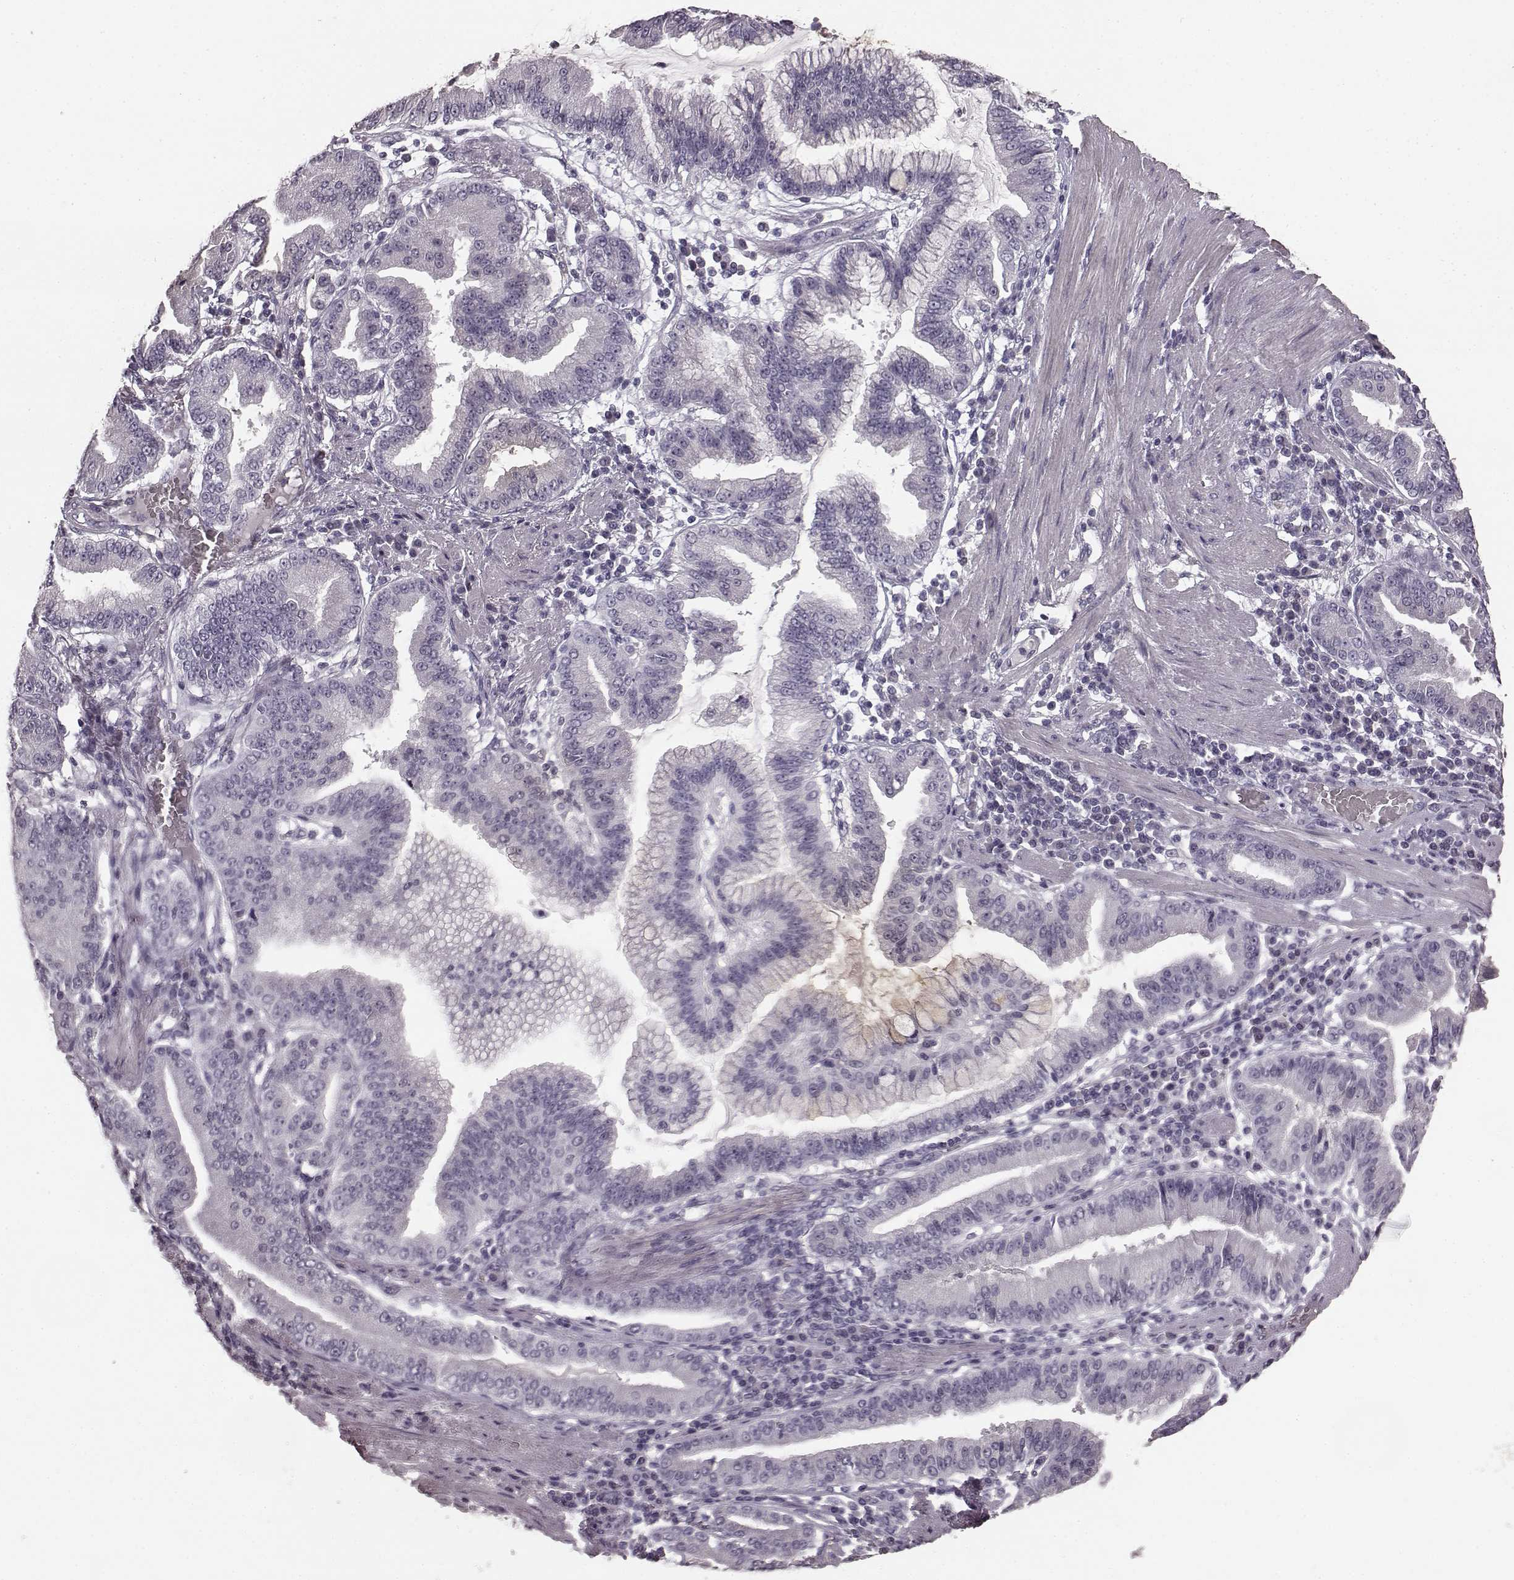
{"staining": {"intensity": "negative", "quantity": "none", "location": "none"}, "tissue": "stomach cancer", "cell_type": "Tumor cells", "image_type": "cancer", "snomed": [{"axis": "morphology", "description": "Adenocarcinoma, NOS"}, {"axis": "topography", "description": "Stomach"}], "caption": "Stomach adenocarcinoma was stained to show a protein in brown. There is no significant staining in tumor cells. (Stains: DAB immunohistochemistry with hematoxylin counter stain, Microscopy: brightfield microscopy at high magnification).", "gene": "RIT2", "patient": {"sex": "male", "age": 83}}